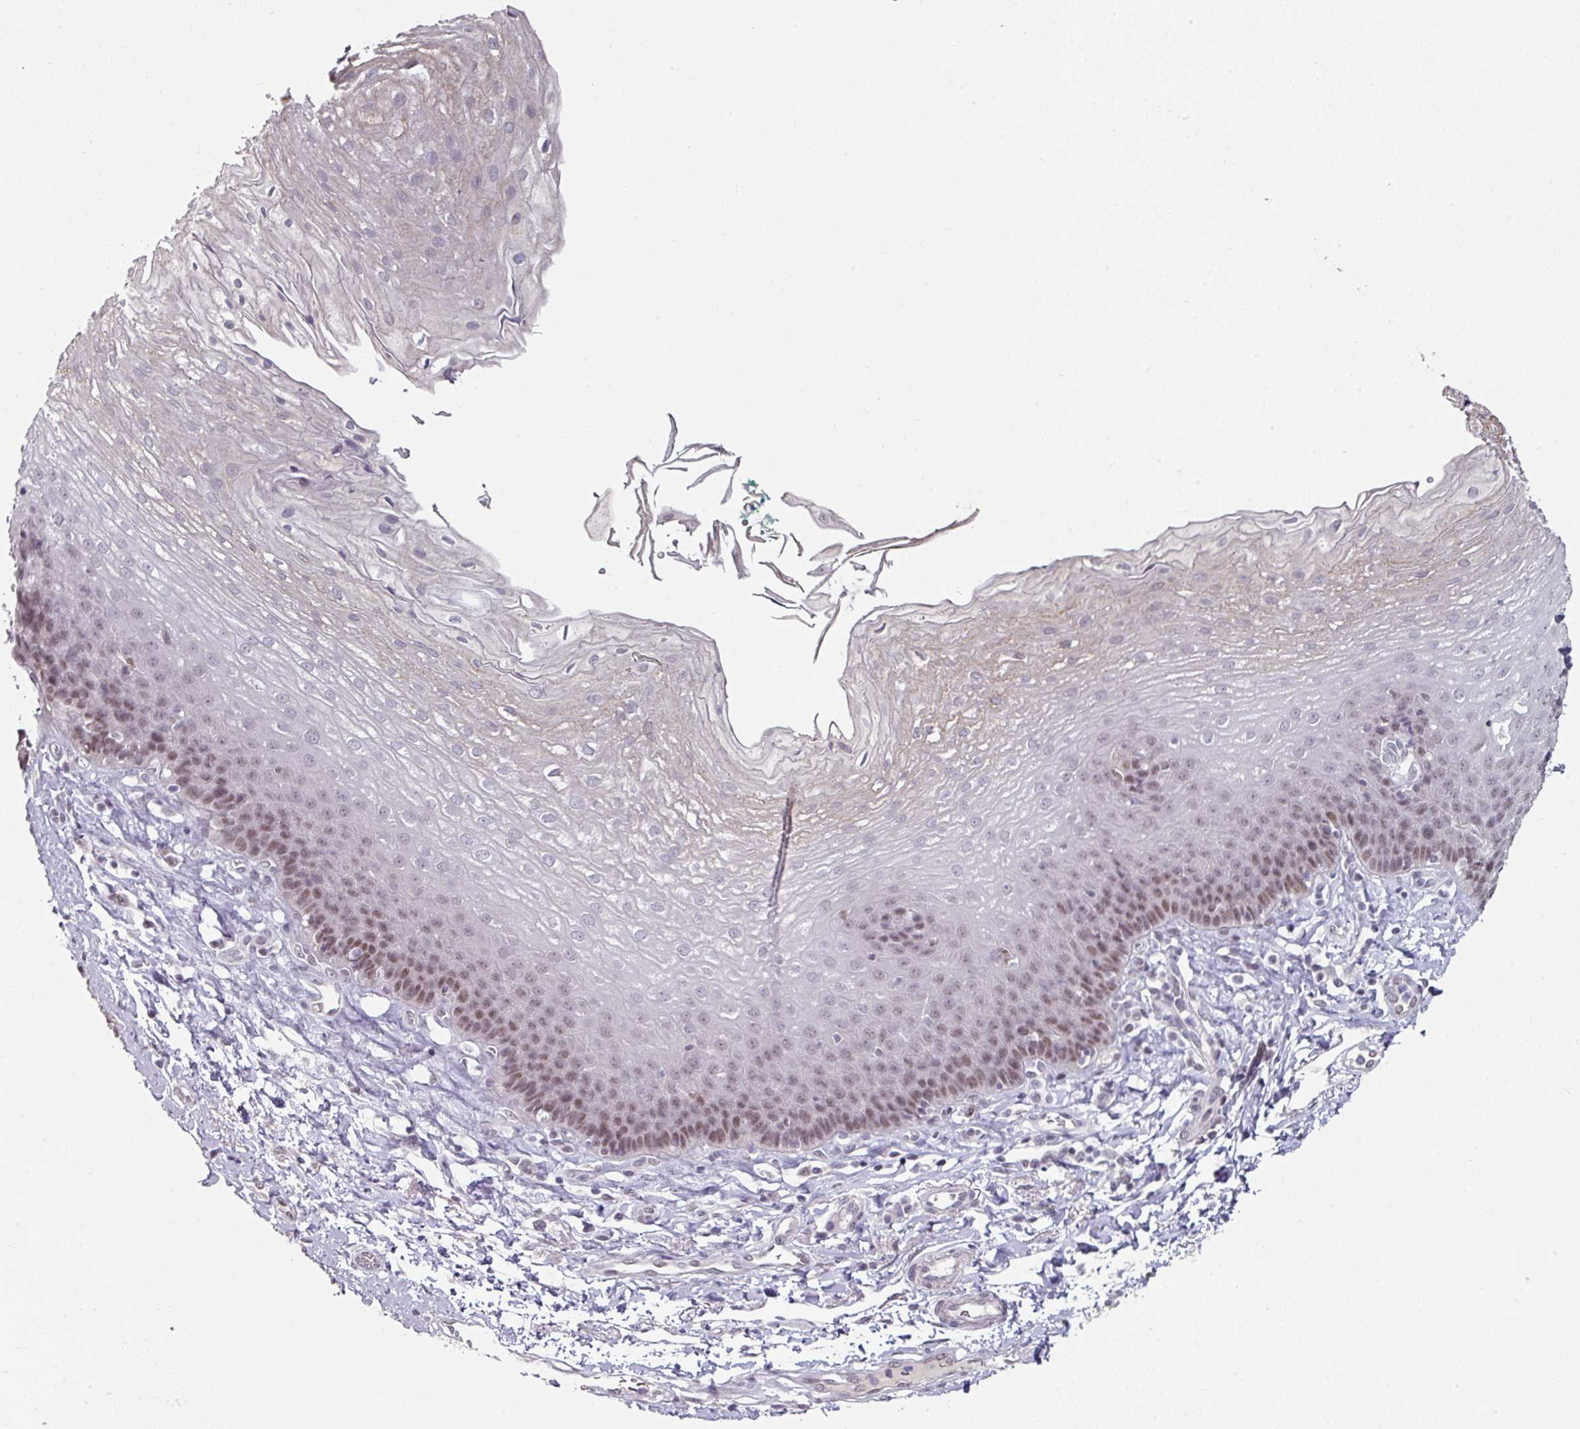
{"staining": {"intensity": "moderate", "quantity": ">75%", "location": "nuclear"}, "tissue": "esophagus", "cell_type": "Squamous epithelial cells", "image_type": "normal", "snomed": [{"axis": "morphology", "description": "Normal tissue, NOS"}, {"axis": "topography", "description": "Esophagus"}], "caption": "The micrograph exhibits immunohistochemical staining of benign esophagus. There is moderate nuclear expression is present in approximately >75% of squamous epithelial cells.", "gene": "ELK1", "patient": {"sex": "female", "age": 81}}